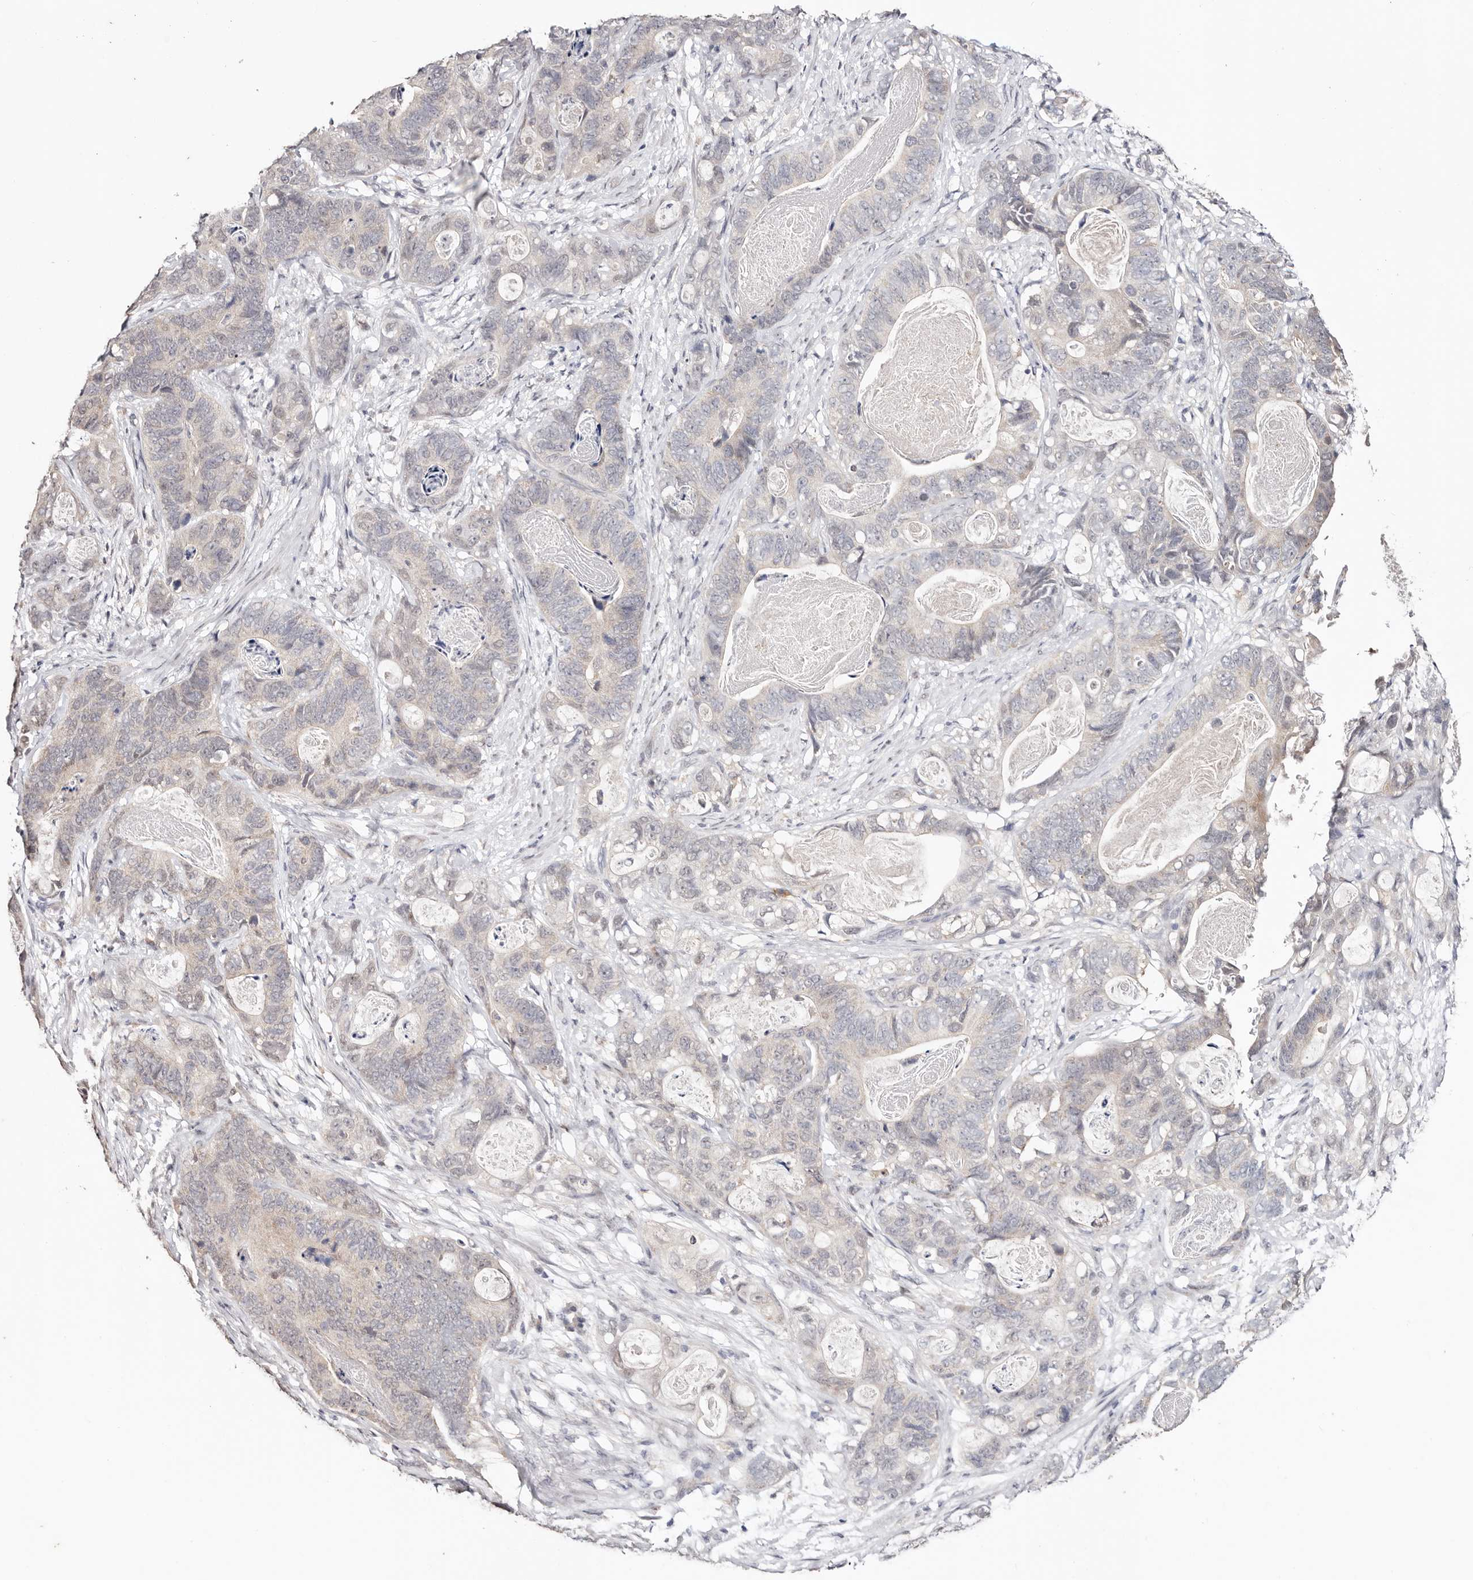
{"staining": {"intensity": "negative", "quantity": "none", "location": "none"}, "tissue": "stomach cancer", "cell_type": "Tumor cells", "image_type": "cancer", "snomed": [{"axis": "morphology", "description": "Normal tissue, NOS"}, {"axis": "morphology", "description": "Adenocarcinoma, NOS"}, {"axis": "topography", "description": "Stomach"}], "caption": "This is an IHC micrograph of human adenocarcinoma (stomach). There is no expression in tumor cells.", "gene": "TYW3", "patient": {"sex": "female", "age": 89}}